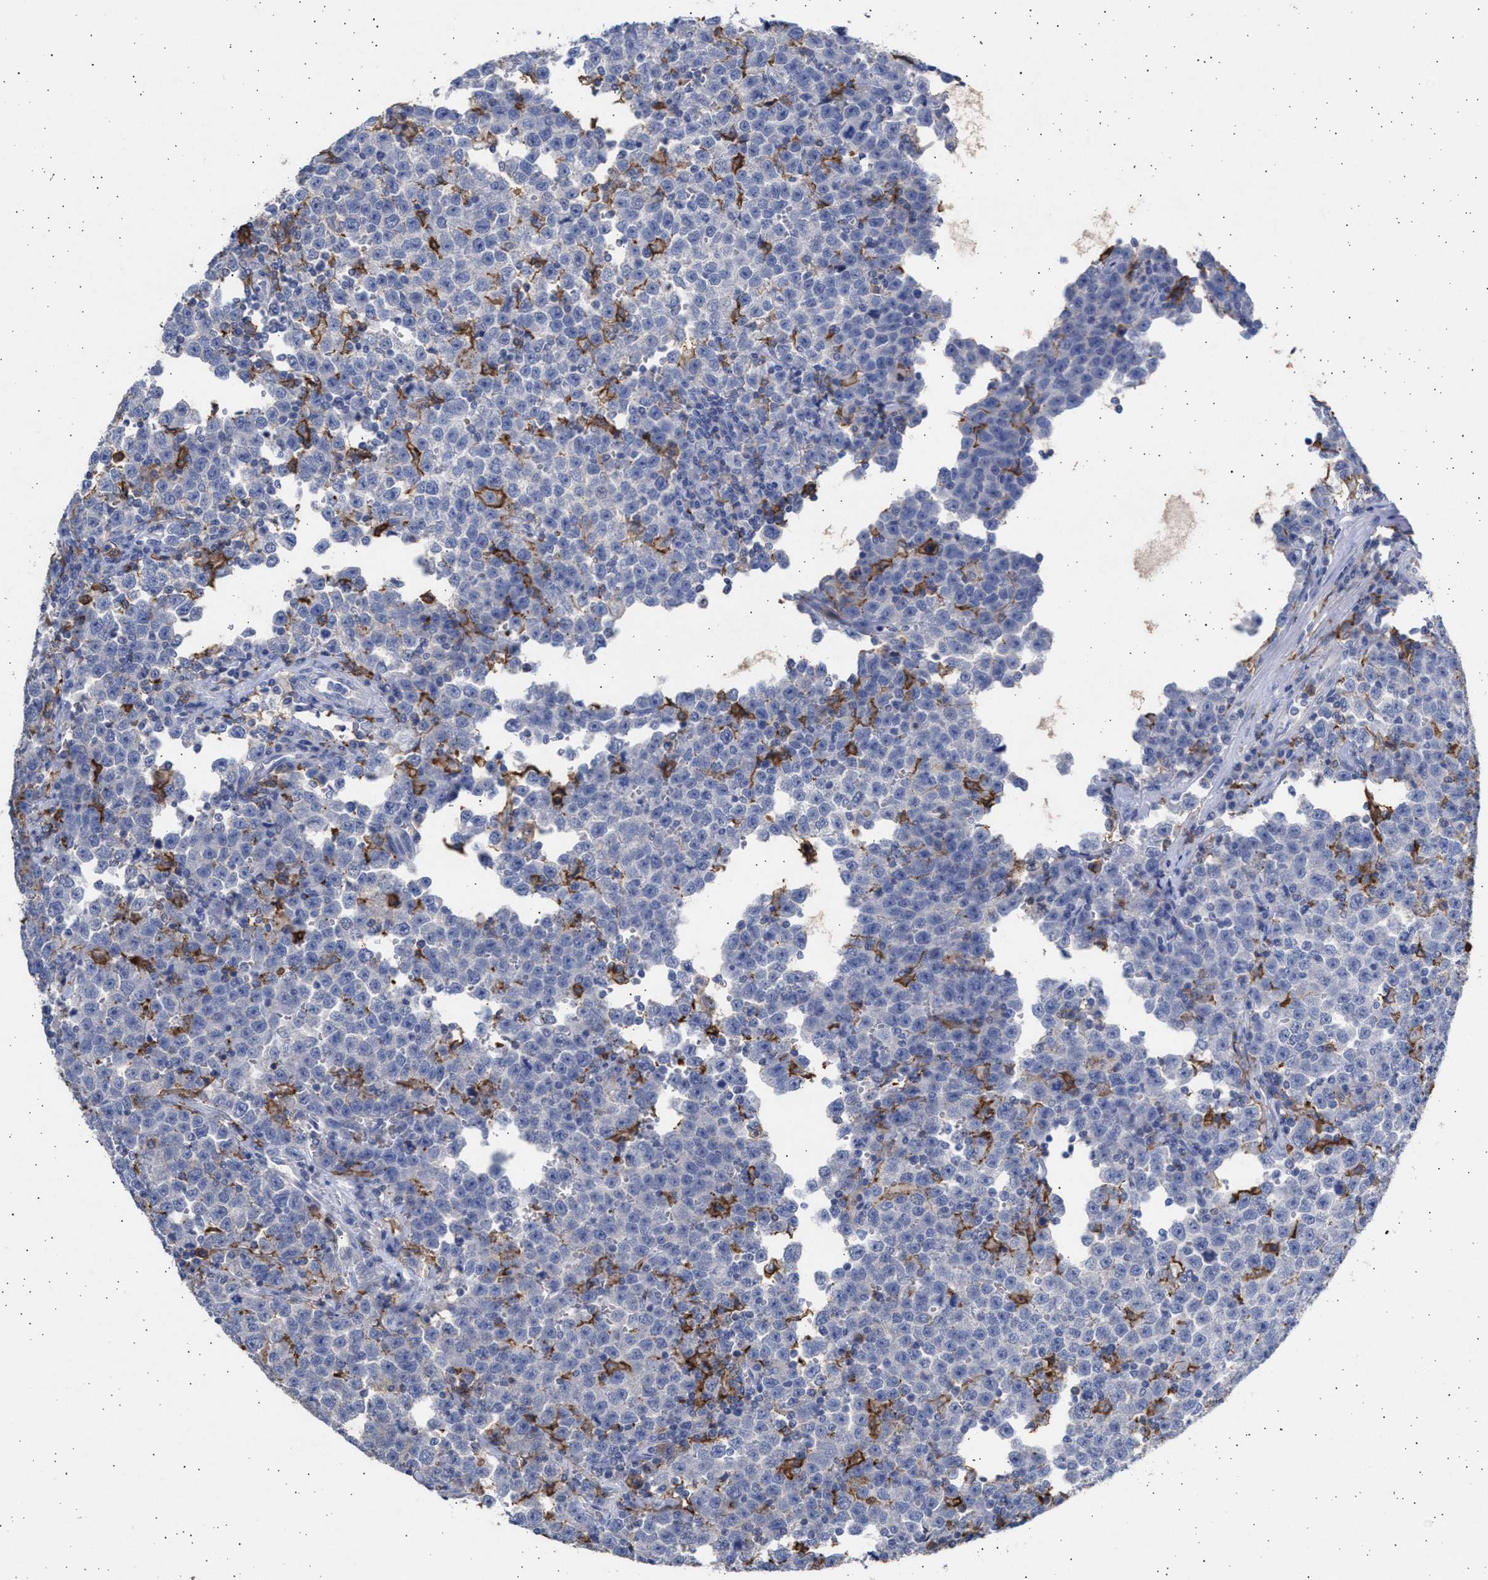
{"staining": {"intensity": "negative", "quantity": "none", "location": "none"}, "tissue": "testis cancer", "cell_type": "Tumor cells", "image_type": "cancer", "snomed": [{"axis": "morphology", "description": "Seminoma, NOS"}, {"axis": "topography", "description": "Testis"}], "caption": "Protein analysis of seminoma (testis) demonstrates no significant positivity in tumor cells.", "gene": "FCER1A", "patient": {"sex": "male", "age": 43}}